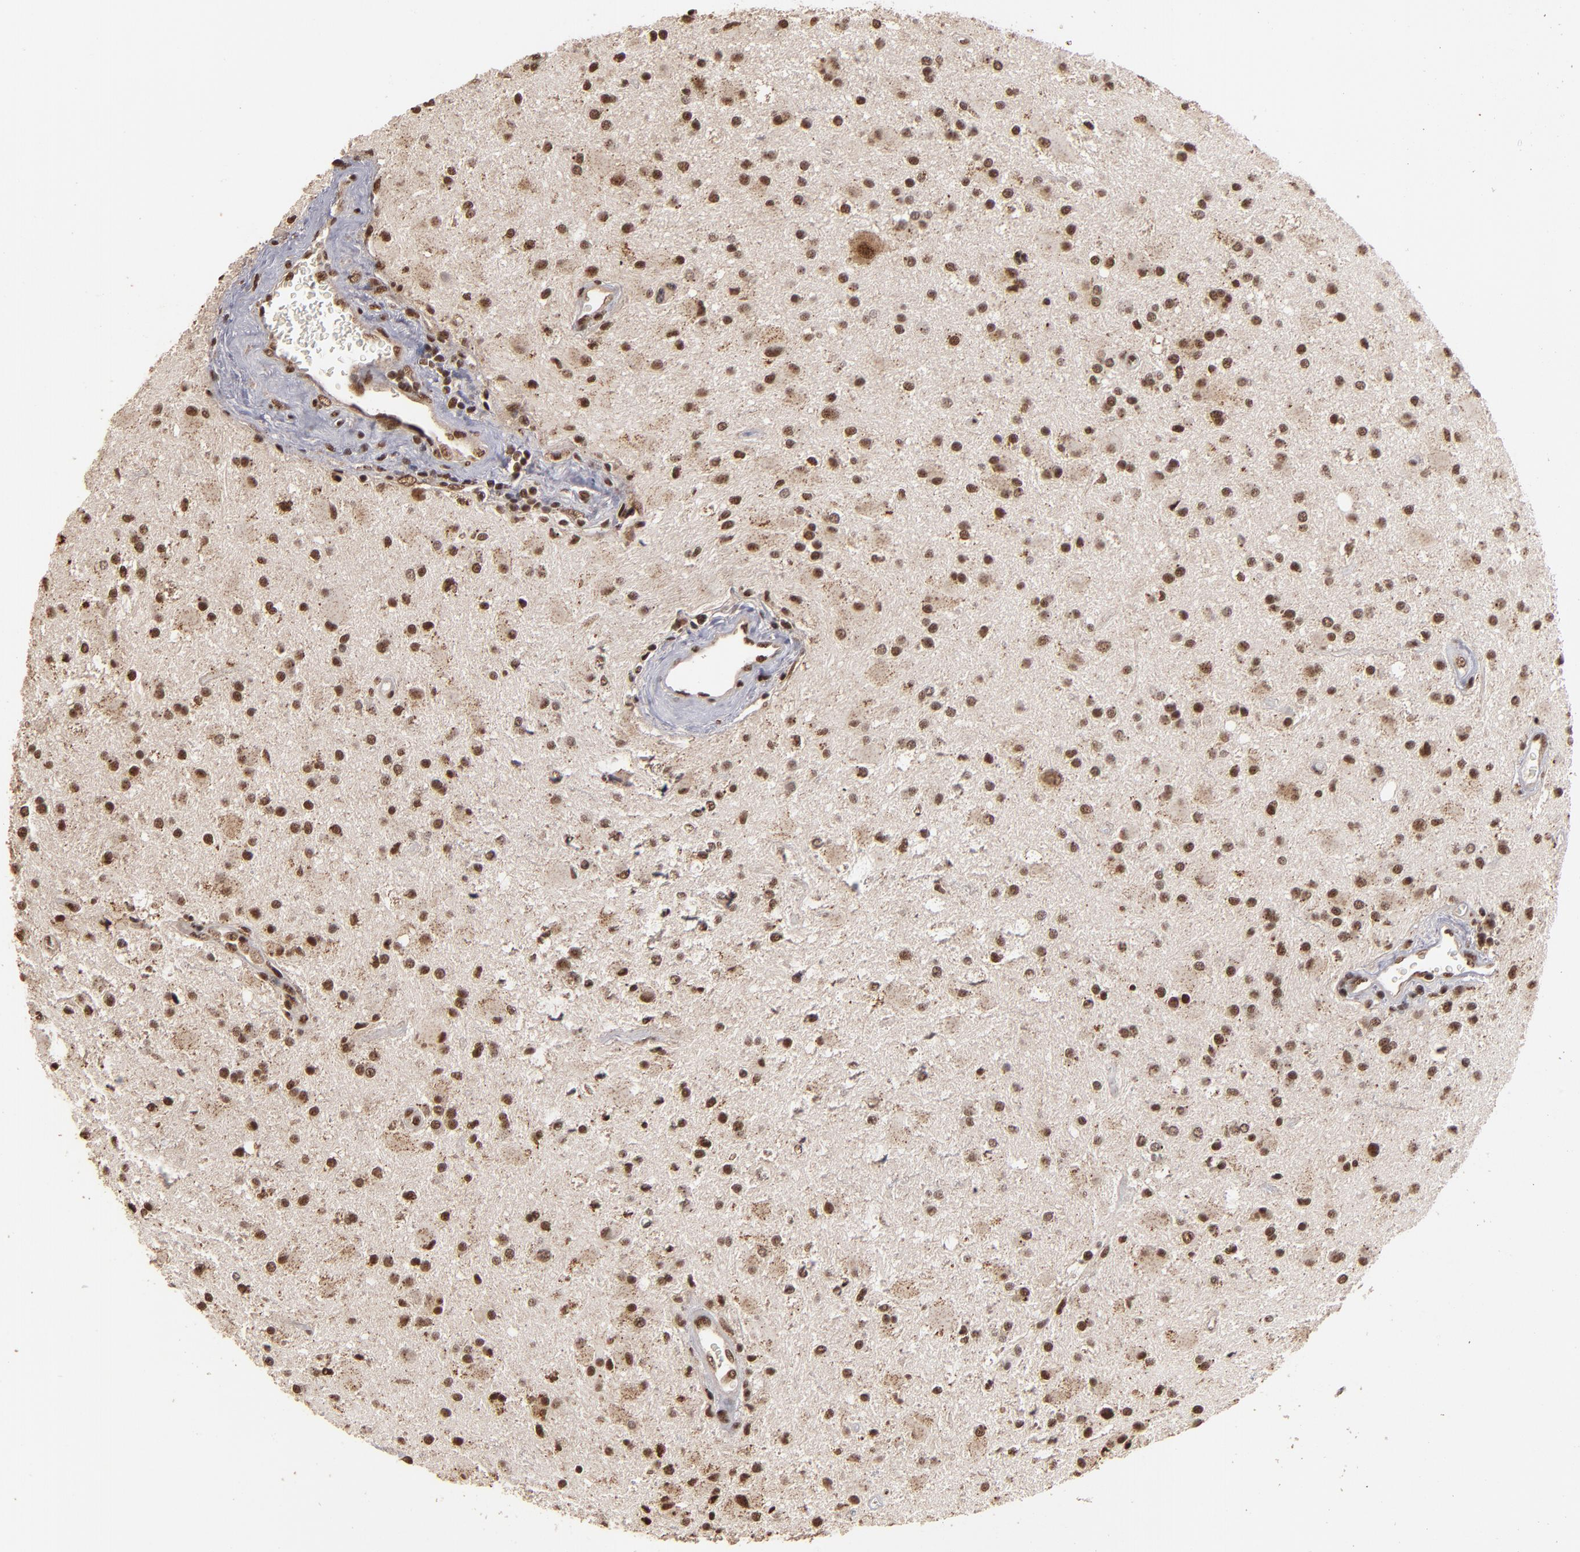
{"staining": {"intensity": "strong", "quantity": ">75%", "location": "nuclear"}, "tissue": "glioma", "cell_type": "Tumor cells", "image_type": "cancer", "snomed": [{"axis": "morphology", "description": "Glioma, malignant, Low grade"}, {"axis": "topography", "description": "Brain"}], "caption": "Approximately >75% of tumor cells in human low-grade glioma (malignant) show strong nuclear protein staining as visualized by brown immunohistochemical staining.", "gene": "SNW1", "patient": {"sex": "male", "age": 58}}